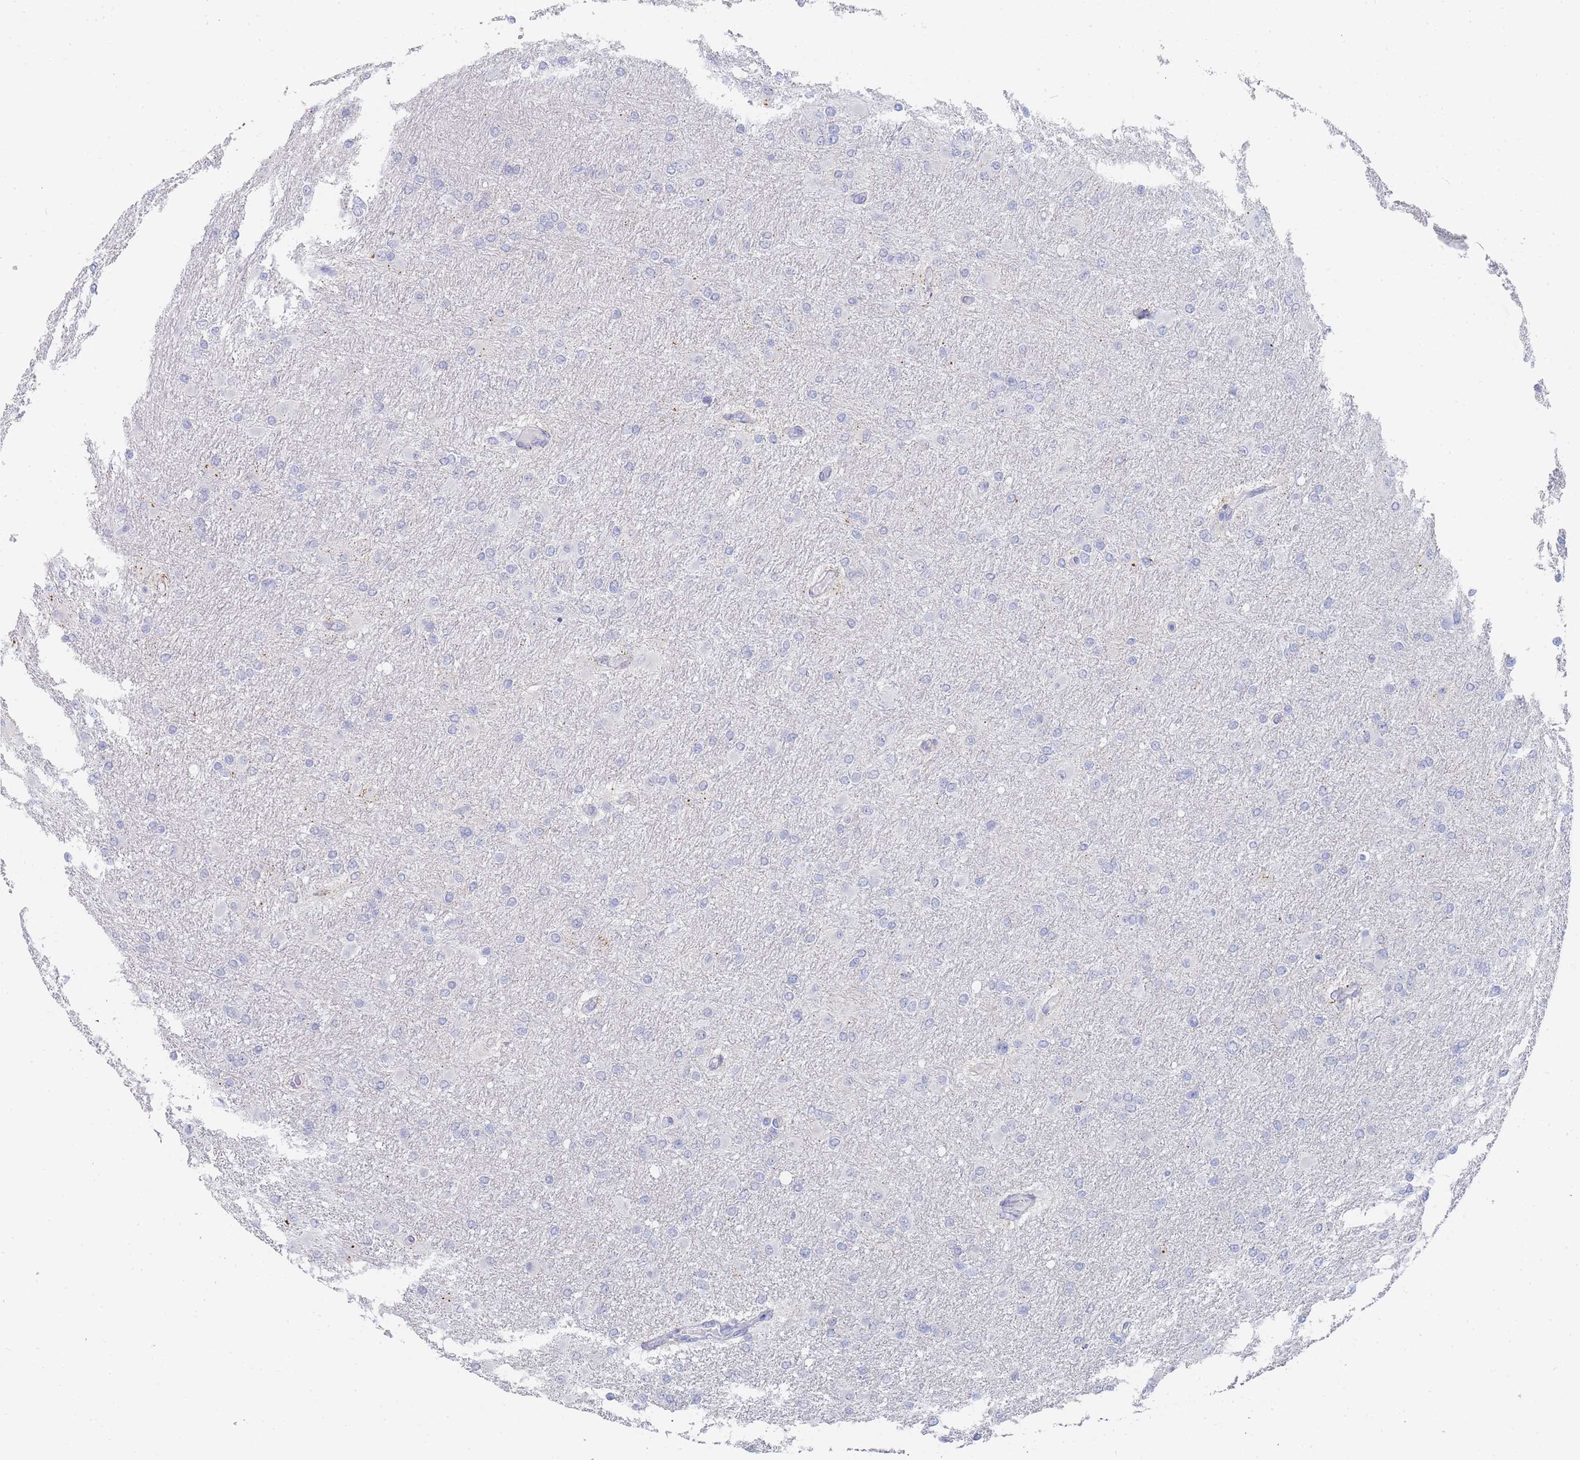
{"staining": {"intensity": "negative", "quantity": "none", "location": "none"}, "tissue": "glioma", "cell_type": "Tumor cells", "image_type": "cancer", "snomed": [{"axis": "morphology", "description": "Glioma, malignant, High grade"}, {"axis": "topography", "description": "Cerebral cortex"}], "caption": "Tumor cells show no significant positivity in glioma.", "gene": "IMPG1", "patient": {"sex": "female", "age": 36}}